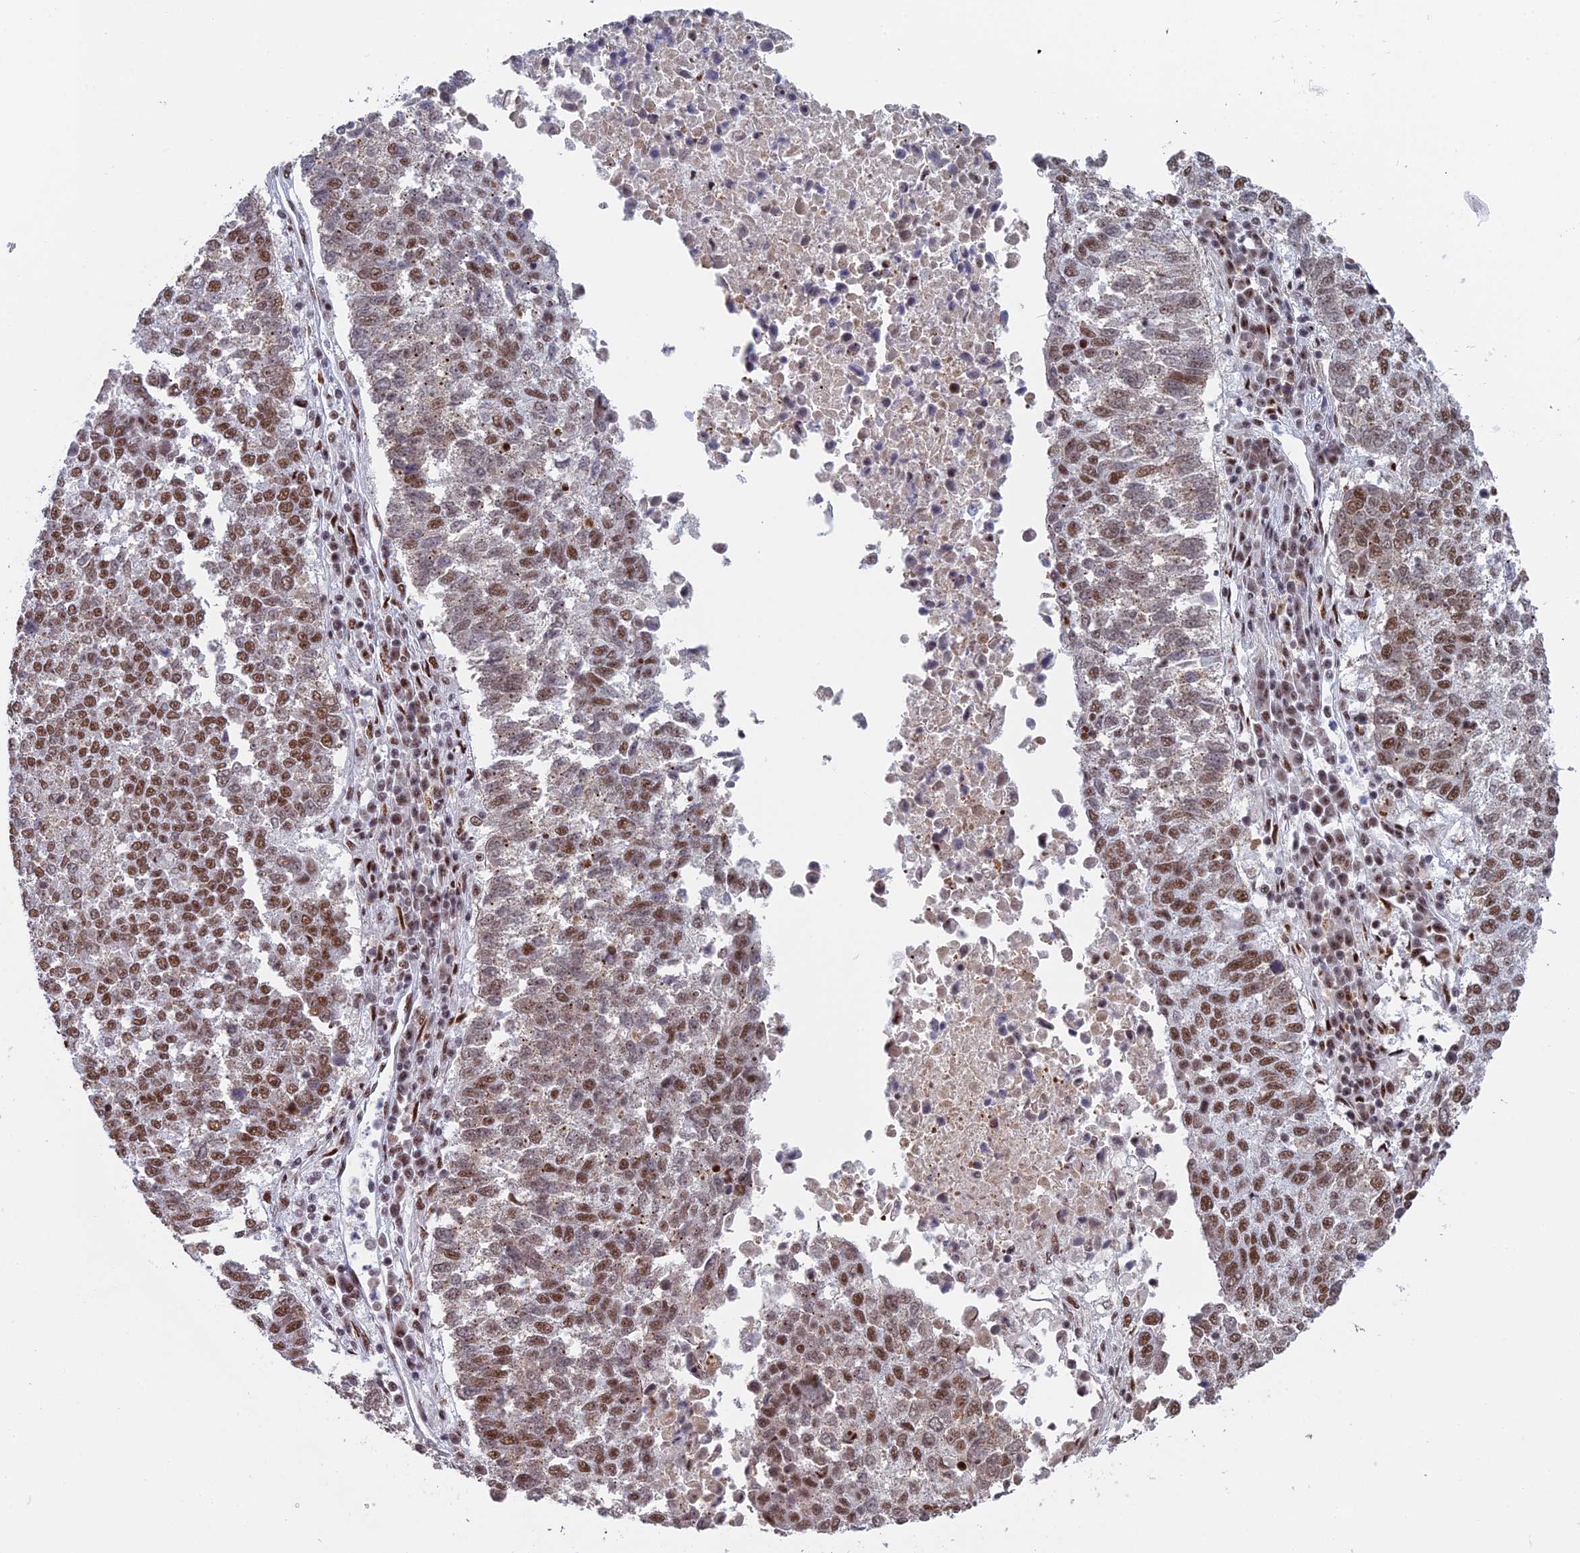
{"staining": {"intensity": "moderate", "quantity": ">75%", "location": "nuclear"}, "tissue": "lung cancer", "cell_type": "Tumor cells", "image_type": "cancer", "snomed": [{"axis": "morphology", "description": "Squamous cell carcinoma, NOS"}, {"axis": "topography", "description": "Lung"}], "caption": "Tumor cells reveal medium levels of moderate nuclear staining in about >75% of cells in human lung squamous cell carcinoma.", "gene": "SF3B3", "patient": {"sex": "male", "age": 73}}